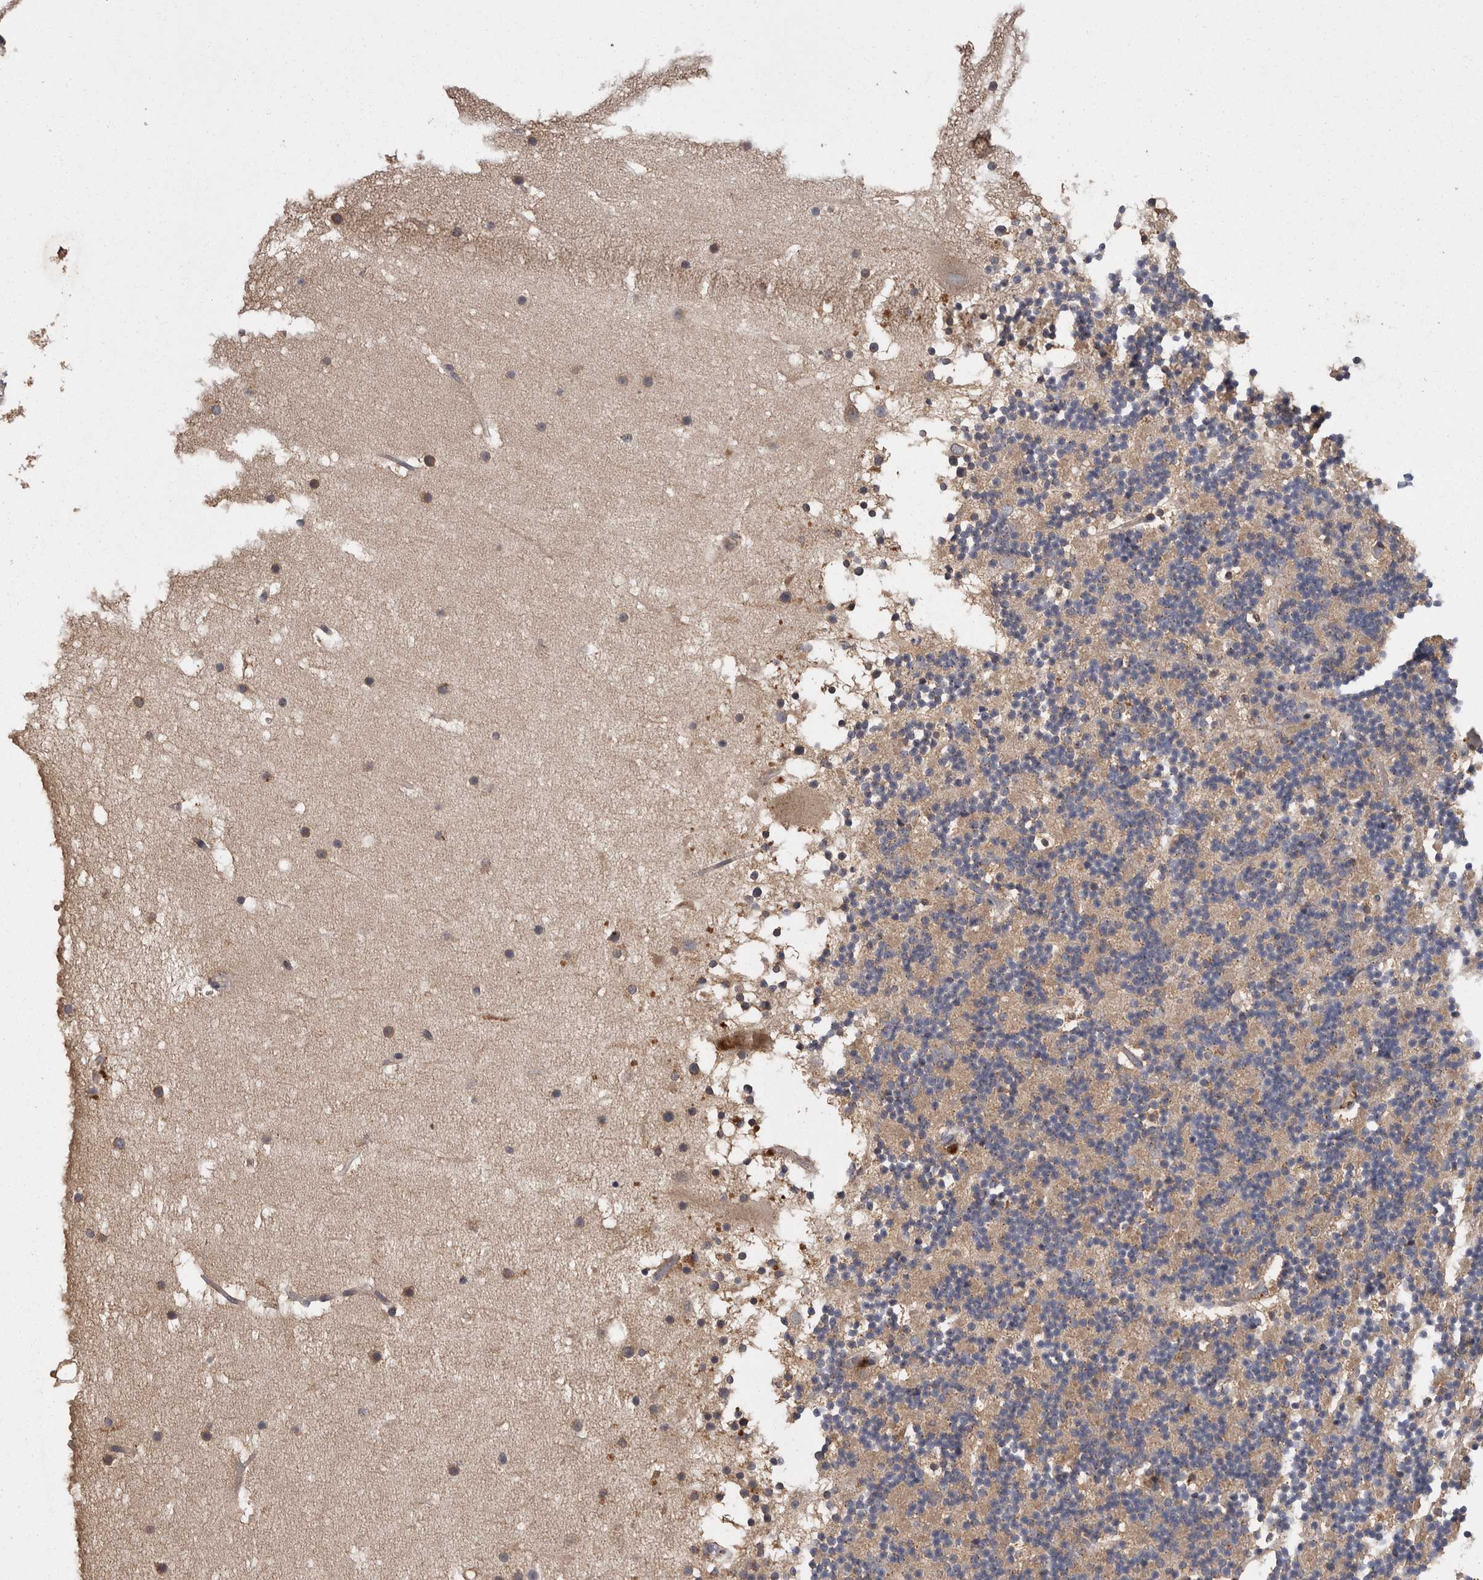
{"staining": {"intensity": "moderate", "quantity": "25%-75%", "location": "cytoplasmic/membranous"}, "tissue": "cerebellum", "cell_type": "Cells in granular layer", "image_type": "normal", "snomed": [{"axis": "morphology", "description": "Normal tissue, NOS"}, {"axis": "topography", "description": "Cerebellum"}], "caption": "High-power microscopy captured an immunohistochemistry micrograph of unremarkable cerebellum, revealing moderate cytoplasmic/membranous positivity in about 25%-75% of cells in granular layer. (IHC, brightfield microscopy, high magnification).", "gene": "PCM1", "patient": {"sex": "male", "age": 57}}